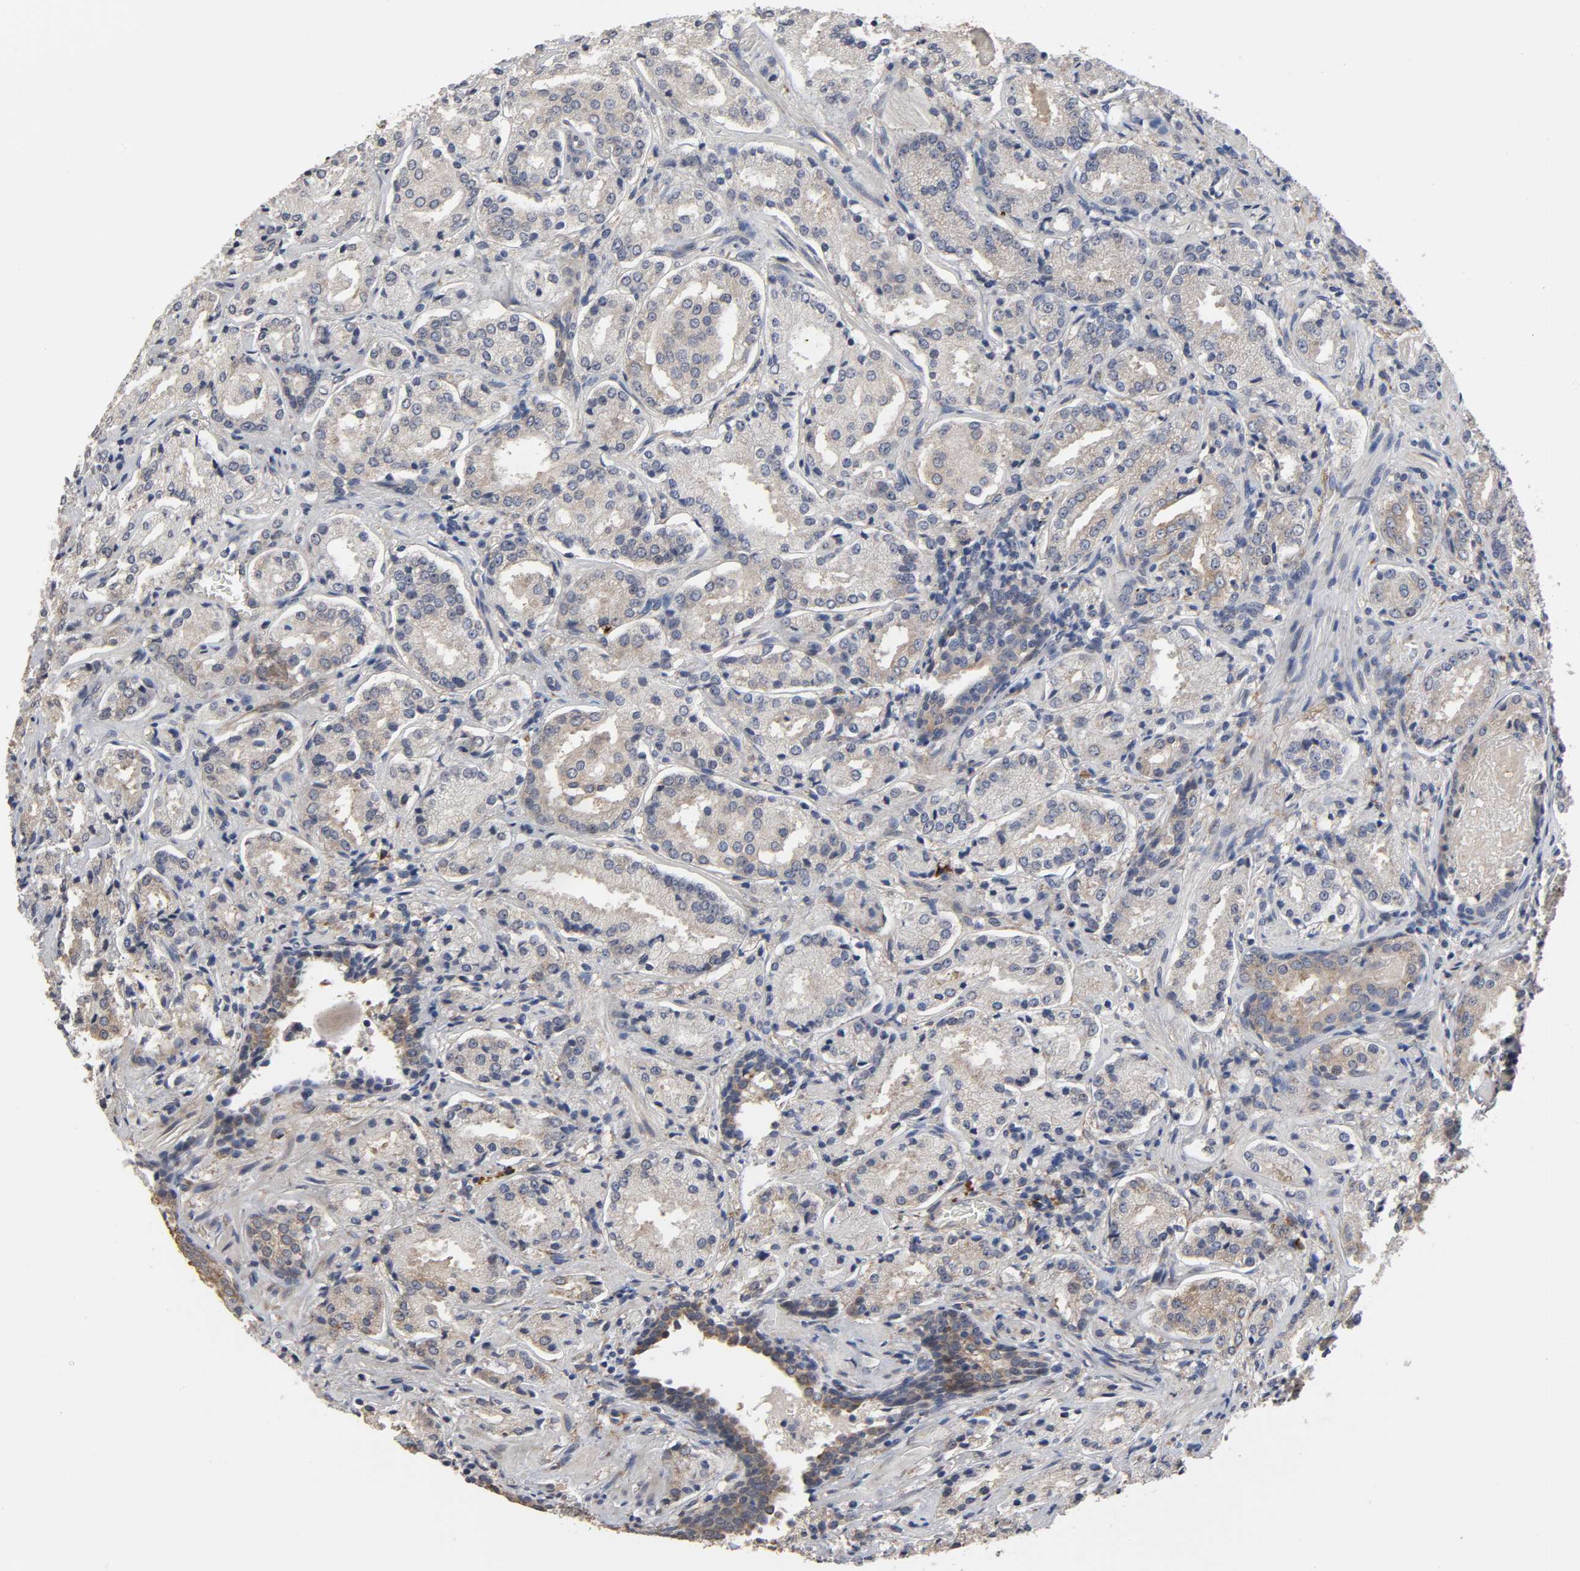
{"staining": {"intensity": "weak", "quantity": ">75%", "location": "cytoplasmic/membranous"}, "tissue": "prostate cancer", "cell_type": "Tumor cells", "image_type": "cancer", "snomed": [{"axis": "morphology", "description": "Adenocarcinoma, High grade"}, {"axis": "topography", "description": "Prostate"}], "caption": "This is a histology image of immunohistochemistry (IHC) staining of prostate cancer, which shows weak expression in the cytoplasmic/membranous of tumor cells.", "gene": "HDLBP", "patient": {"sex": "male", "age": 58}}